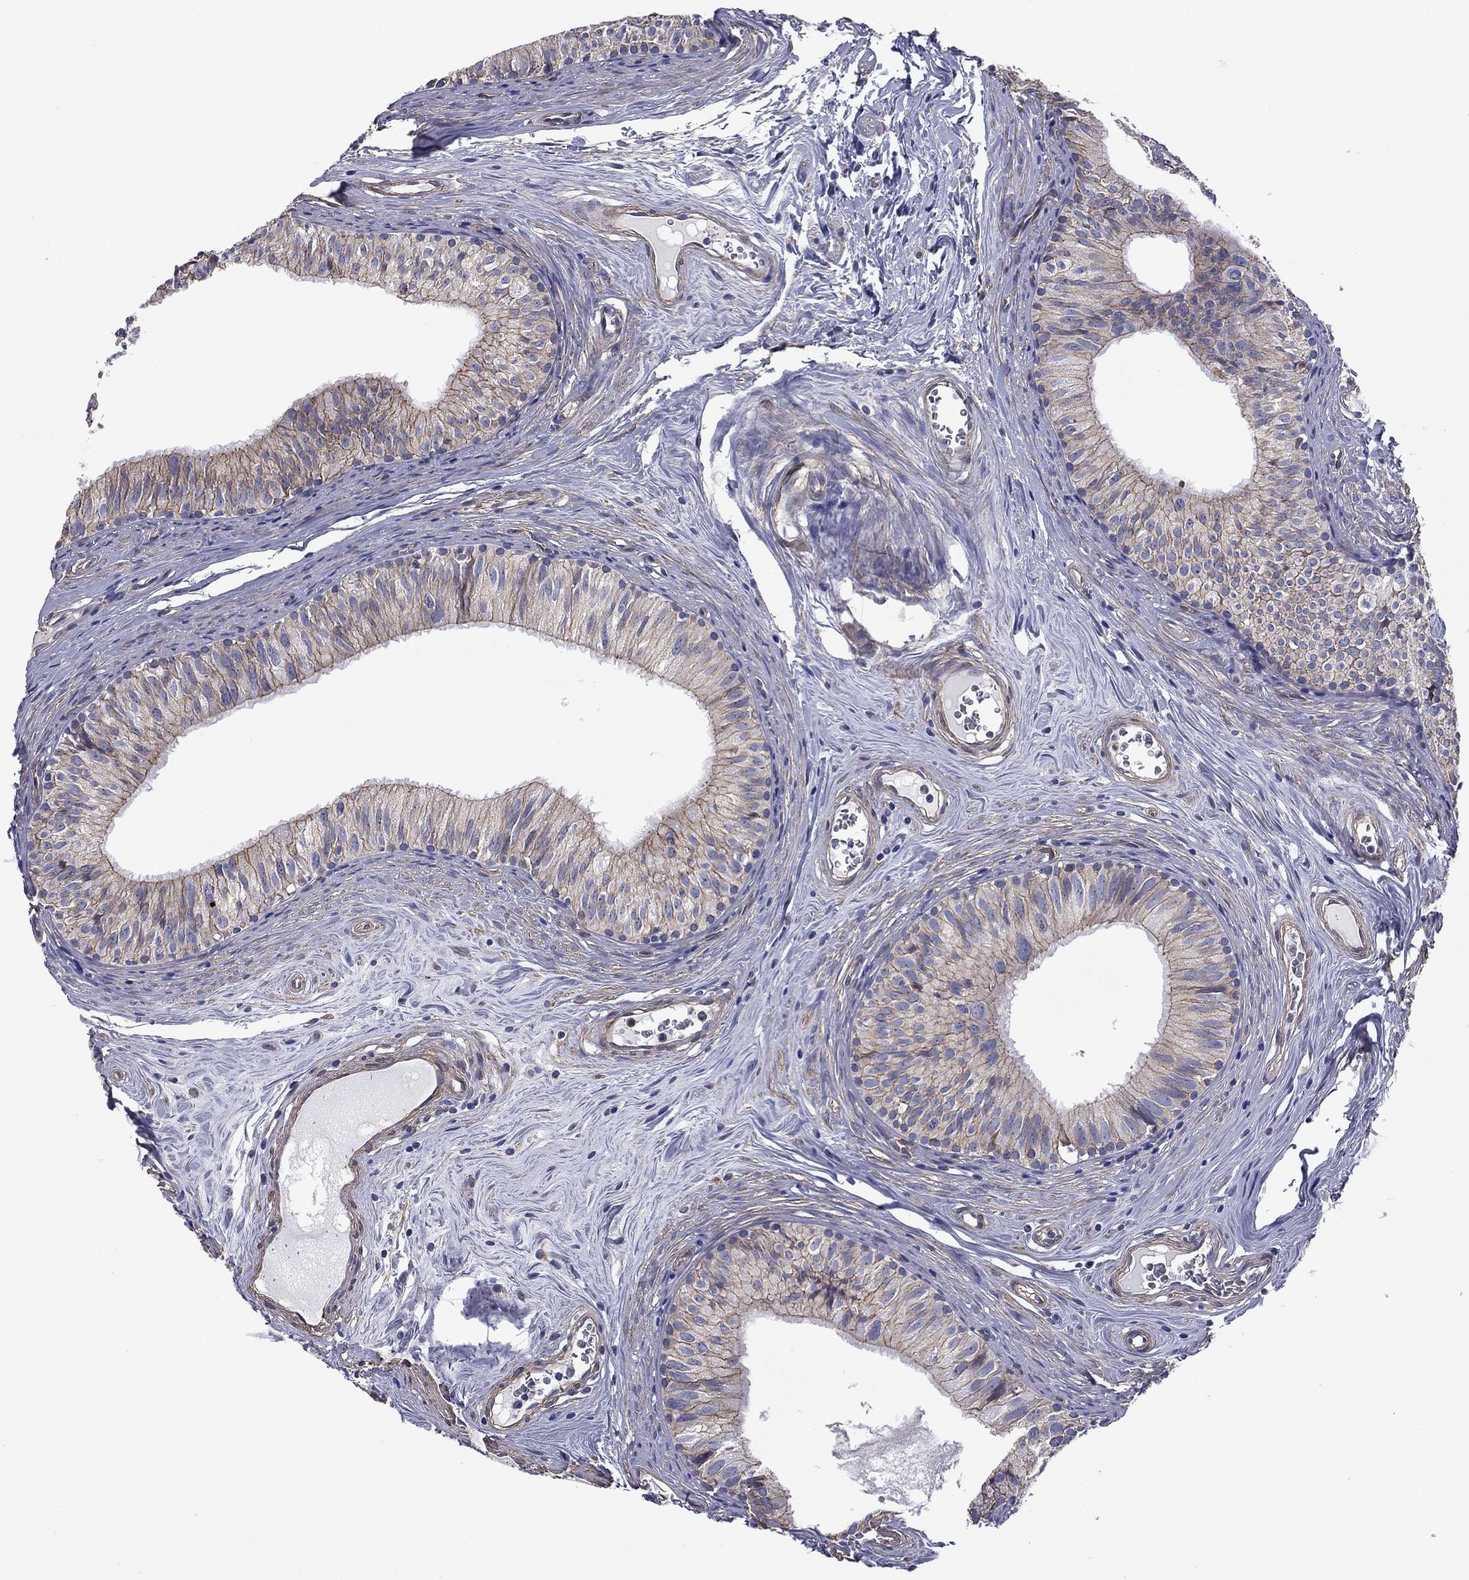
{"staining": {"intensity": "moderate", "quantity": "<25%", "location": "cytoplasmic/membranous"}, "tissue": "epididymis", "cell_type": "Glandular cells", "image_type": "normal", "snomed": [{"axis": "morphology", "description": "Normal tissue, NOS"}, {"axis": "topography", "description": "Epididymis"}], "caption": "Immunohistochemical staining of normal epididymis demonstrates moderate cytoplasmic/membranous protein positivity in approximately <25% of glandular cells. The staining was performed using DAB to visualize the protein expression in brown, while the nuclei were stained in blue with hematoxylin (Magnification: 20x).", "gene": "TCHH", "patient": {"sex": "male", "age": 52}}